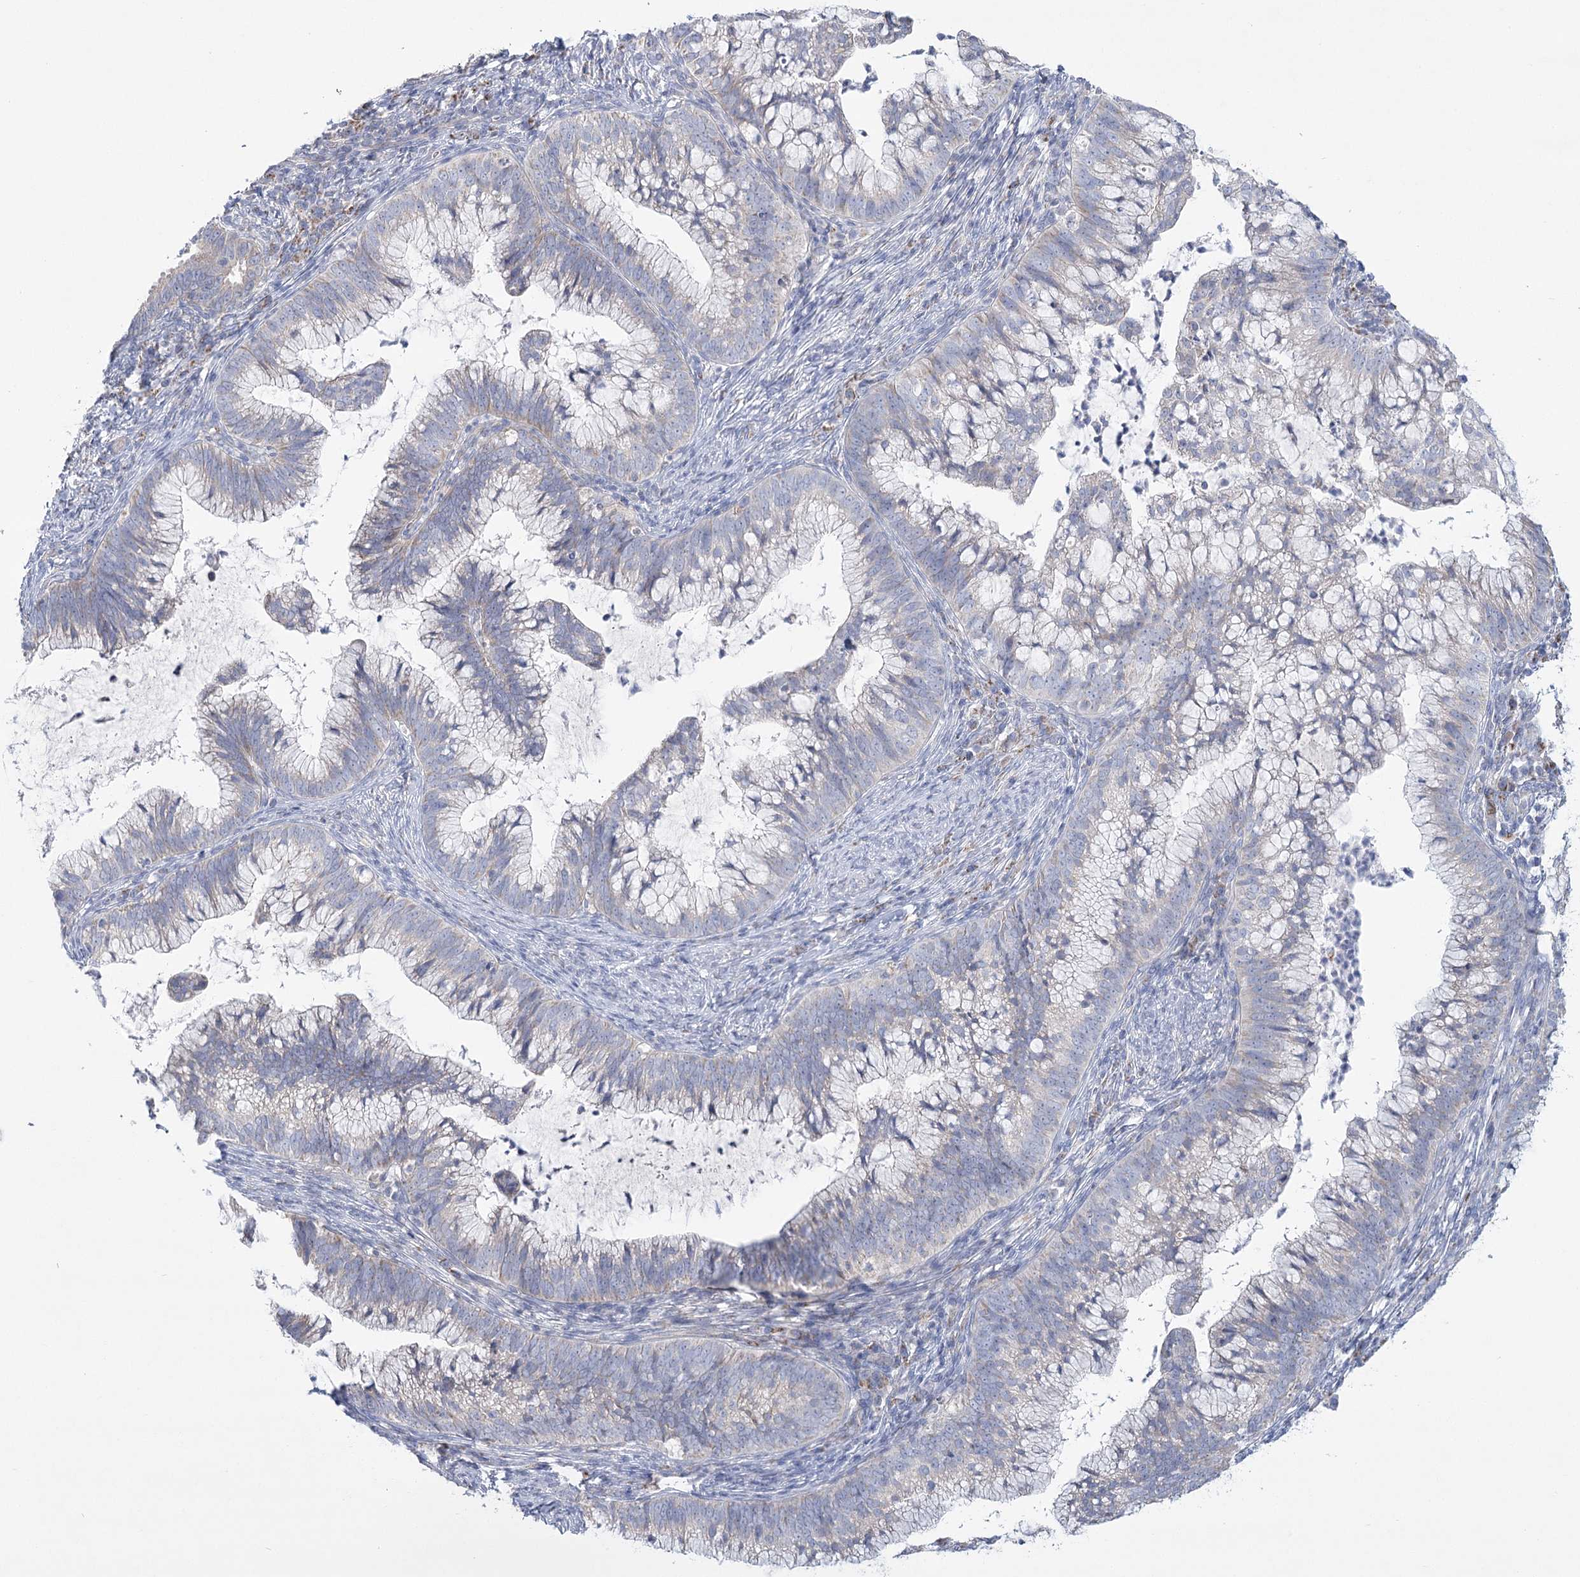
{"staining": {"intensity": "negative", "quantity": "none", "location": "none"}, "tissue": "cervical cancer", "cell_type": "Tumor cells", "image_type": "cancer", "snomed": [{"axis": "morphology", "description": "Adenocarcinoma, NOS"}, {"axis": "topography", "description": "Cervix"}], "caption": "Immunohistochemistry (IHC) of cervical adenocarcinoma shows no expression in tumor cells. (DAB (3,3'-diaminobenzidine) immunohistochemistry (IHC) visualized using brightfield microscopy, high magnification).", "gene": "SNX7", "patient": {"sex": "female", "age": 36}}